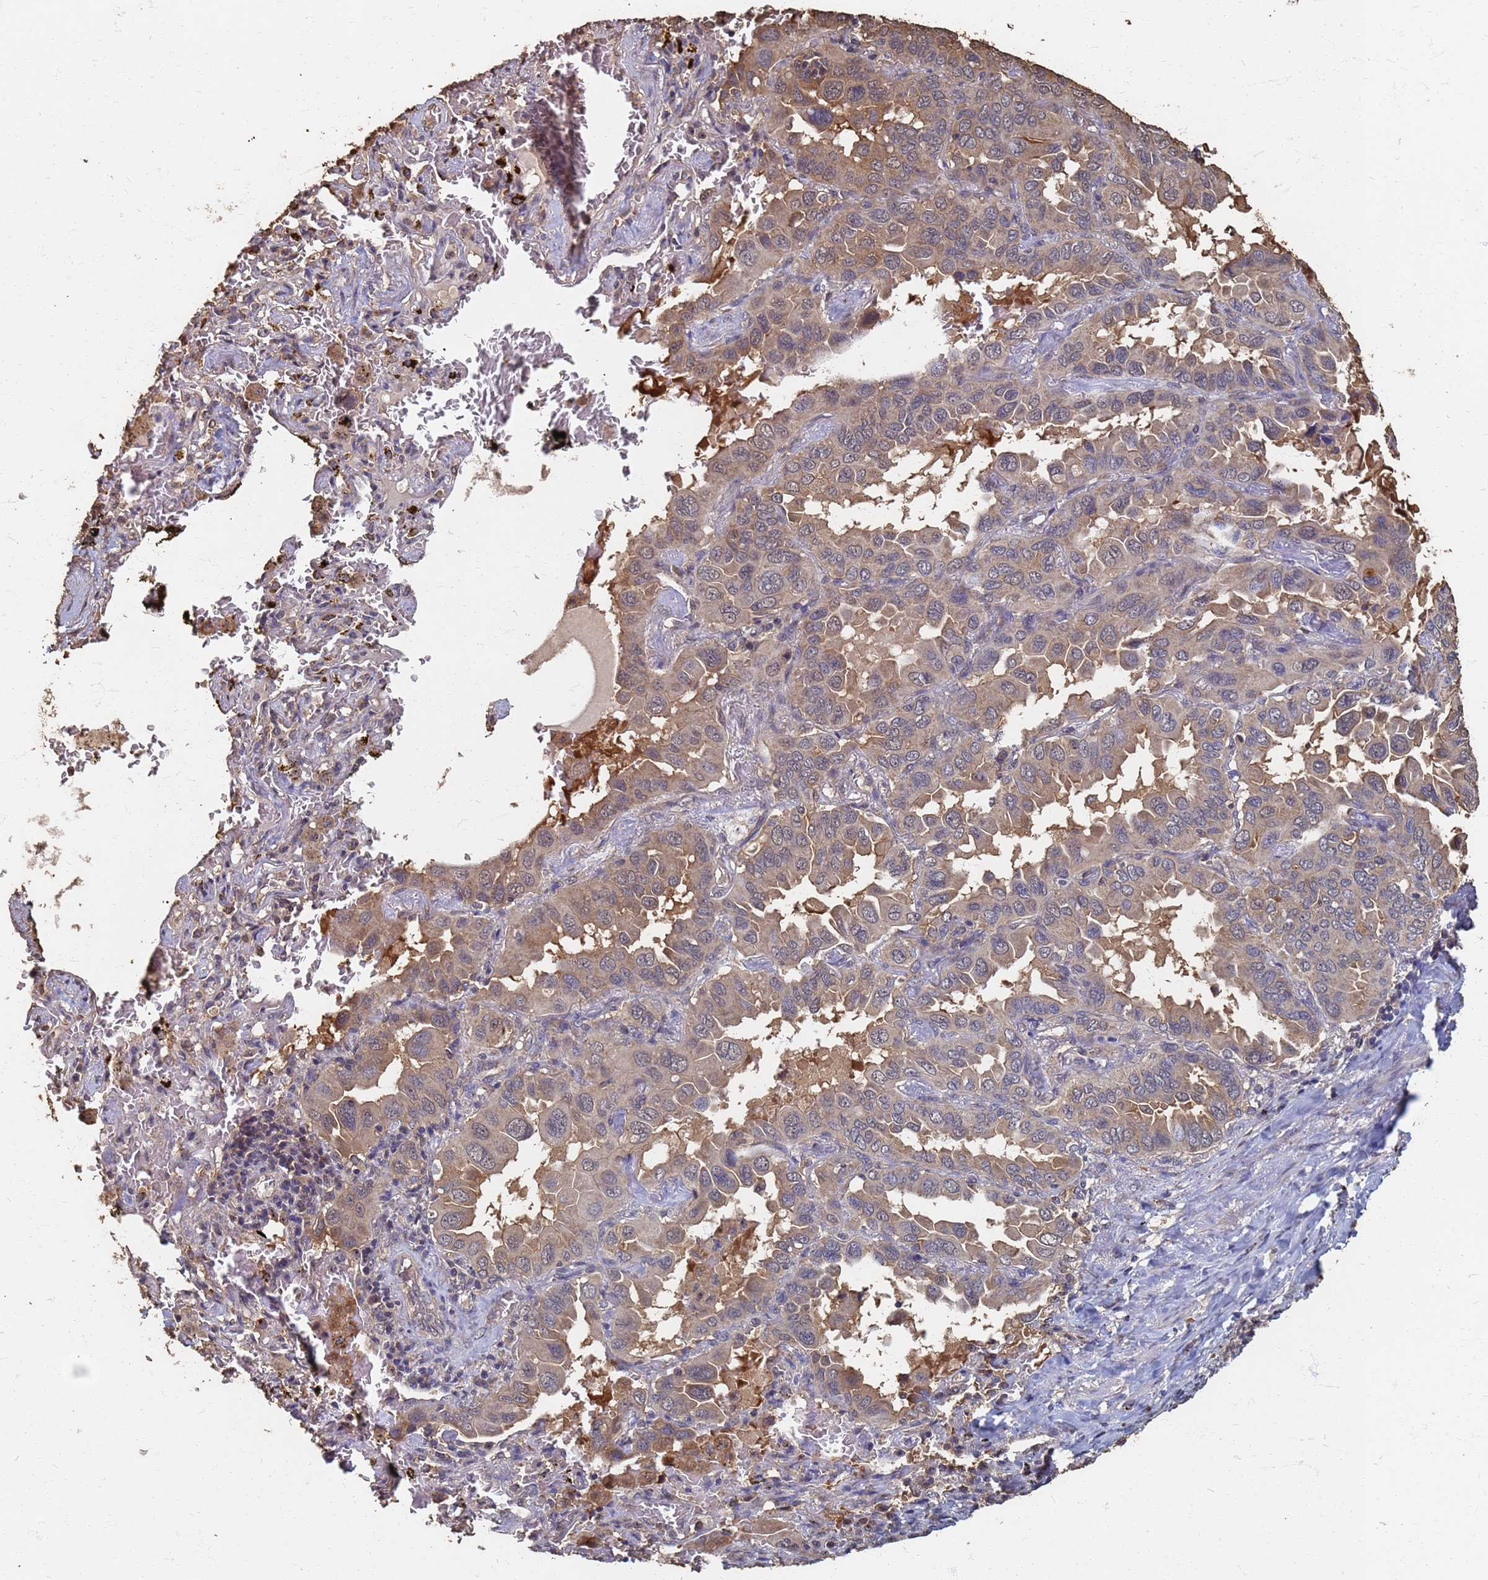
{"staining": {"intensity": "weak", "quantity": ">75%", "location": "cytoplasmic/membranous"}, "tissue": "lung cancer", "cell_type": "Tumor cells", "image_type": "cancer", "snomed": [{"axis": "morphology", "description": "Adenocarcinoma, NOS"}, {"axis": "topography", "description": "Lung"}], "caption": "A low amount of weak cytoplasmic/membranous staining is seen in about >75% of tumor cells in lung cancer (adenocarcinoma) tissue.", "gene": "DPH5", "patient": {"sex": "male", "age": 64}}